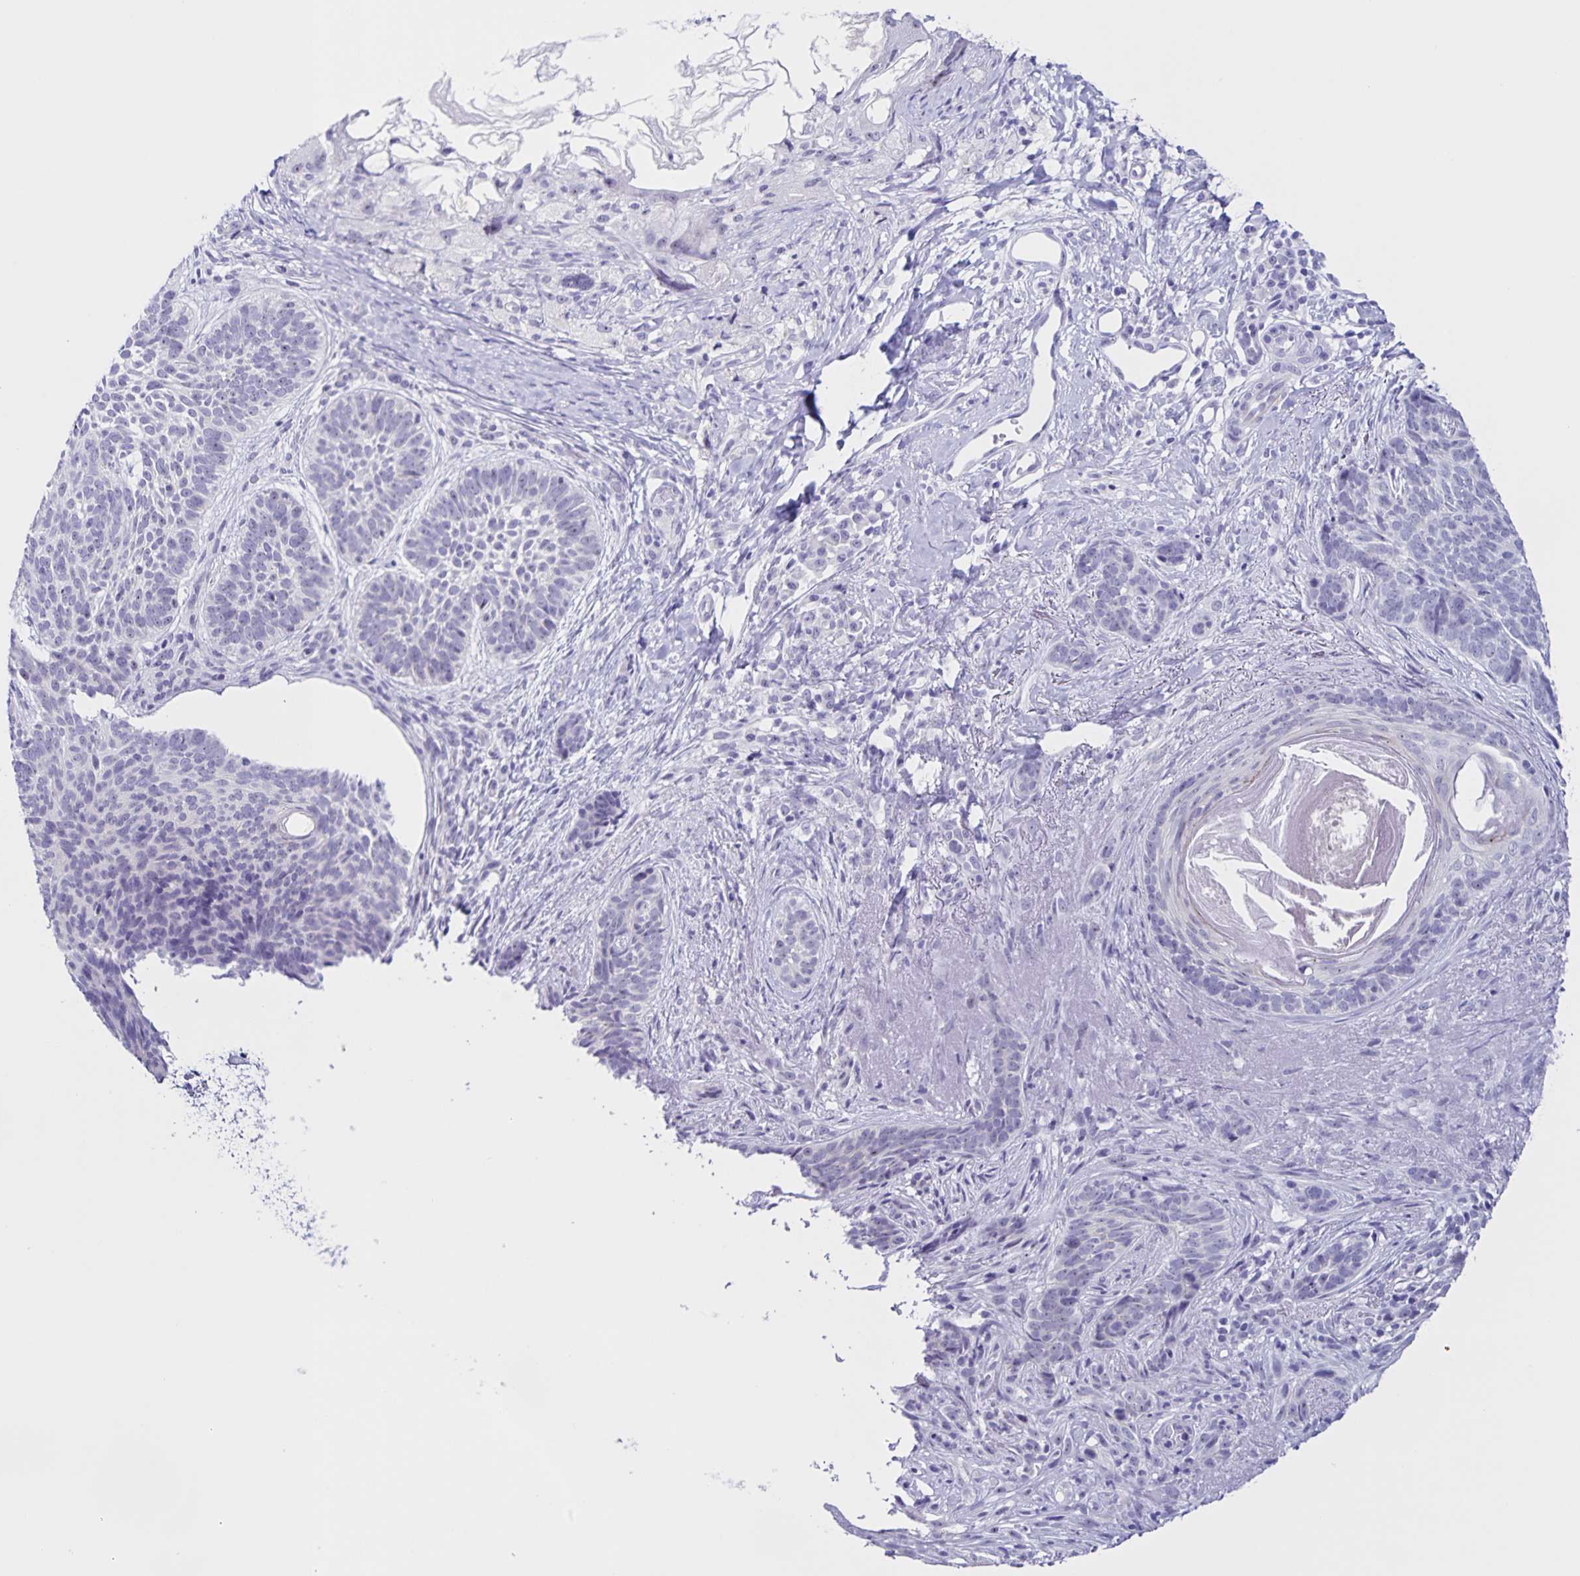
{"staining": {"intensity": "negative", "quantity": "none", "location": "none"}, "tissue": "skin cancer", "cell_type": "Tumor cells", "image_type": "cancer", "snomed": [{"axis": "morphology", "description": "Basal cell carcinoma"}, {"axis": "topography", "description": "Skin"}], "caption": "Tumor cells are negative for brown protein staining in skin cancer (basal cell carcinoma).", "gene": "FAM170A", "patient": {"sex": "female", "age": 74}}